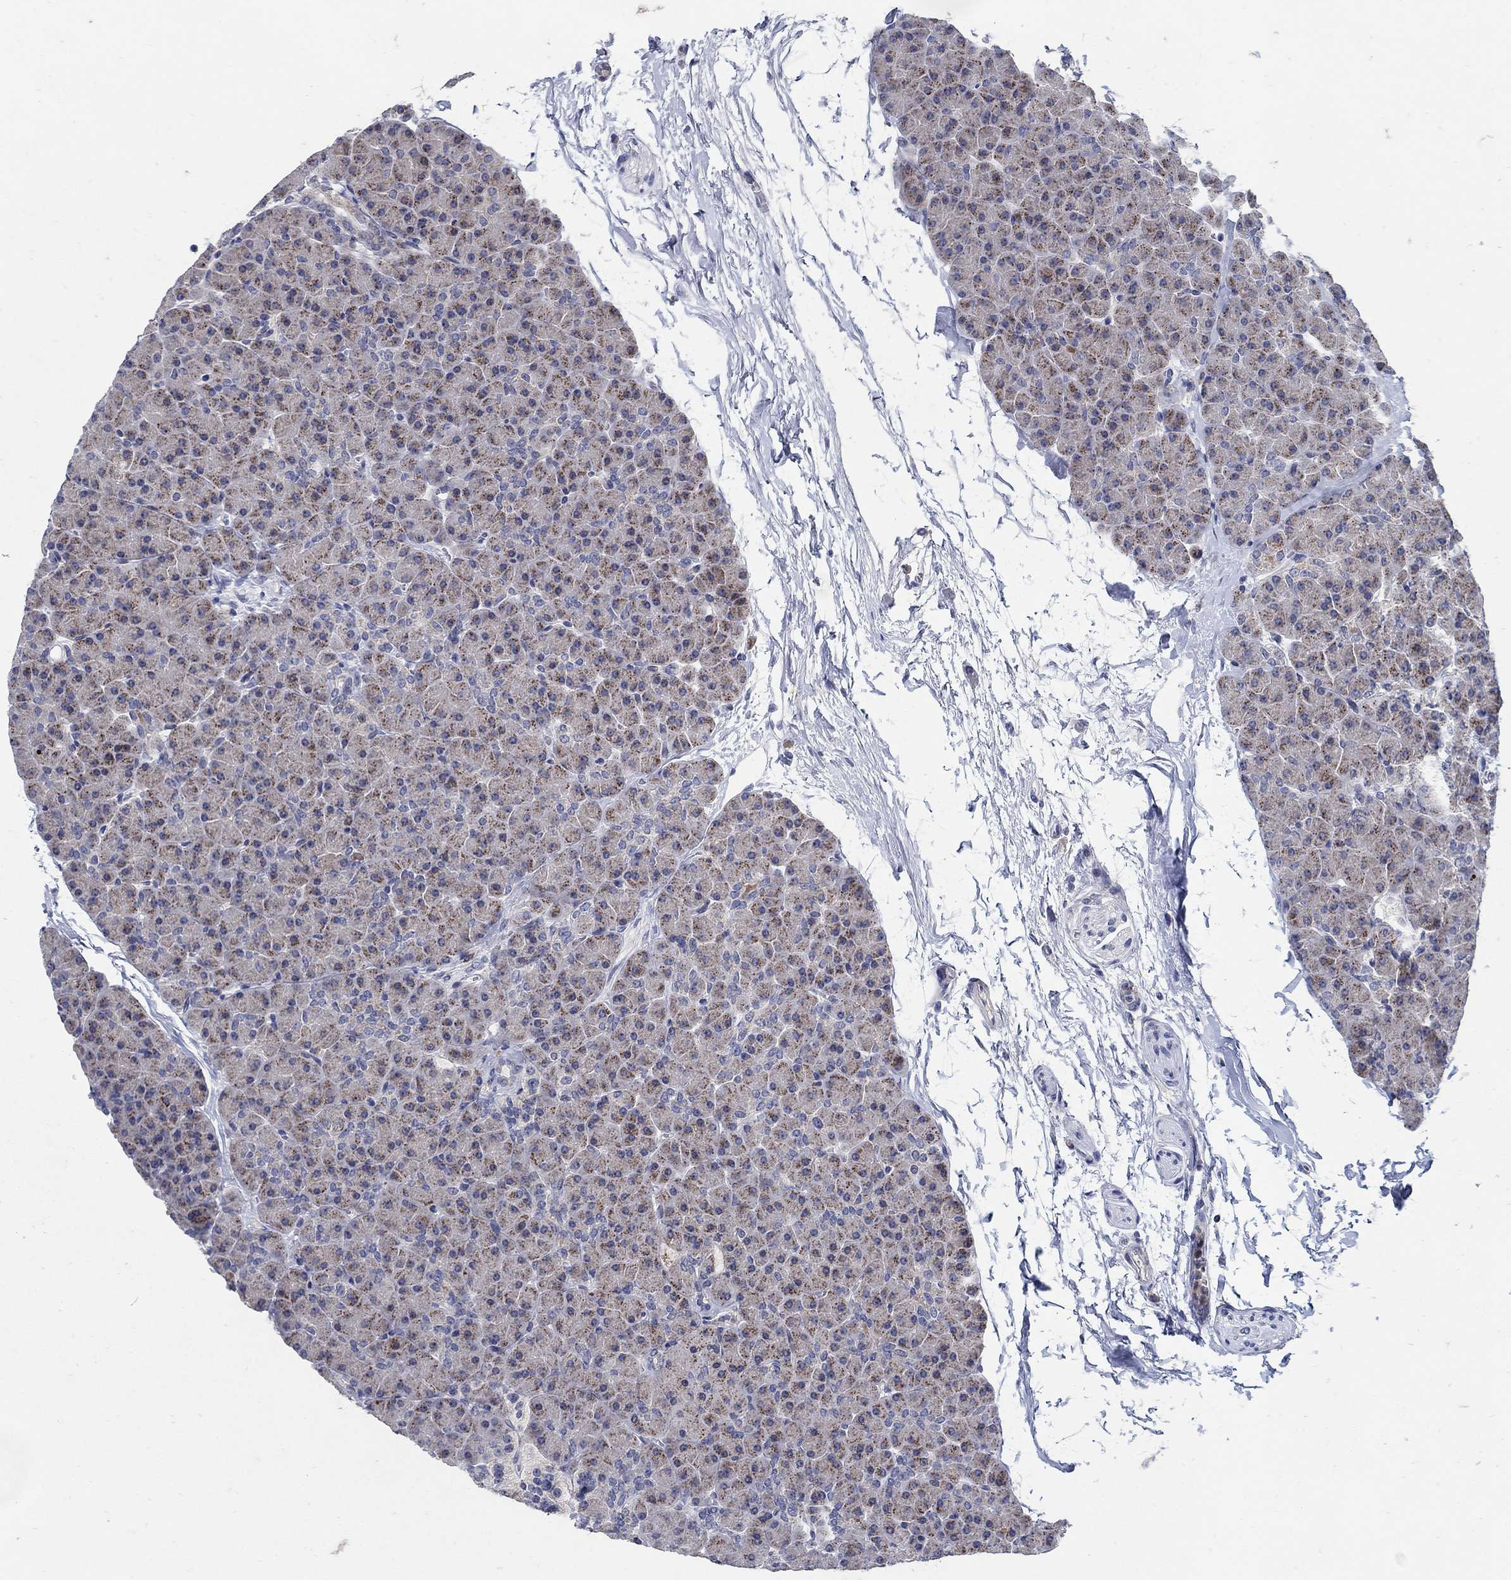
{"staining": {"intensity": "moderate", "quantity": "25%-75%", "location": "cytoplasmic/membranous"}, "tissue": "pancreas", "cell_type": "Exocrine glandular cells", "image_type": "normal", "snomed": [{"axis": "morphology", "description": "Normal tissue, NOS"}, {"axis": "topography", "description": "Pancreas"}], "caption": "Moderate cytoplasmic/membranous staining is seen in about 25%-75% of exocrine glandular cells in normal pancreas.", "gene": "HMX2", "patient": {"sex": "female", "age": 44}}